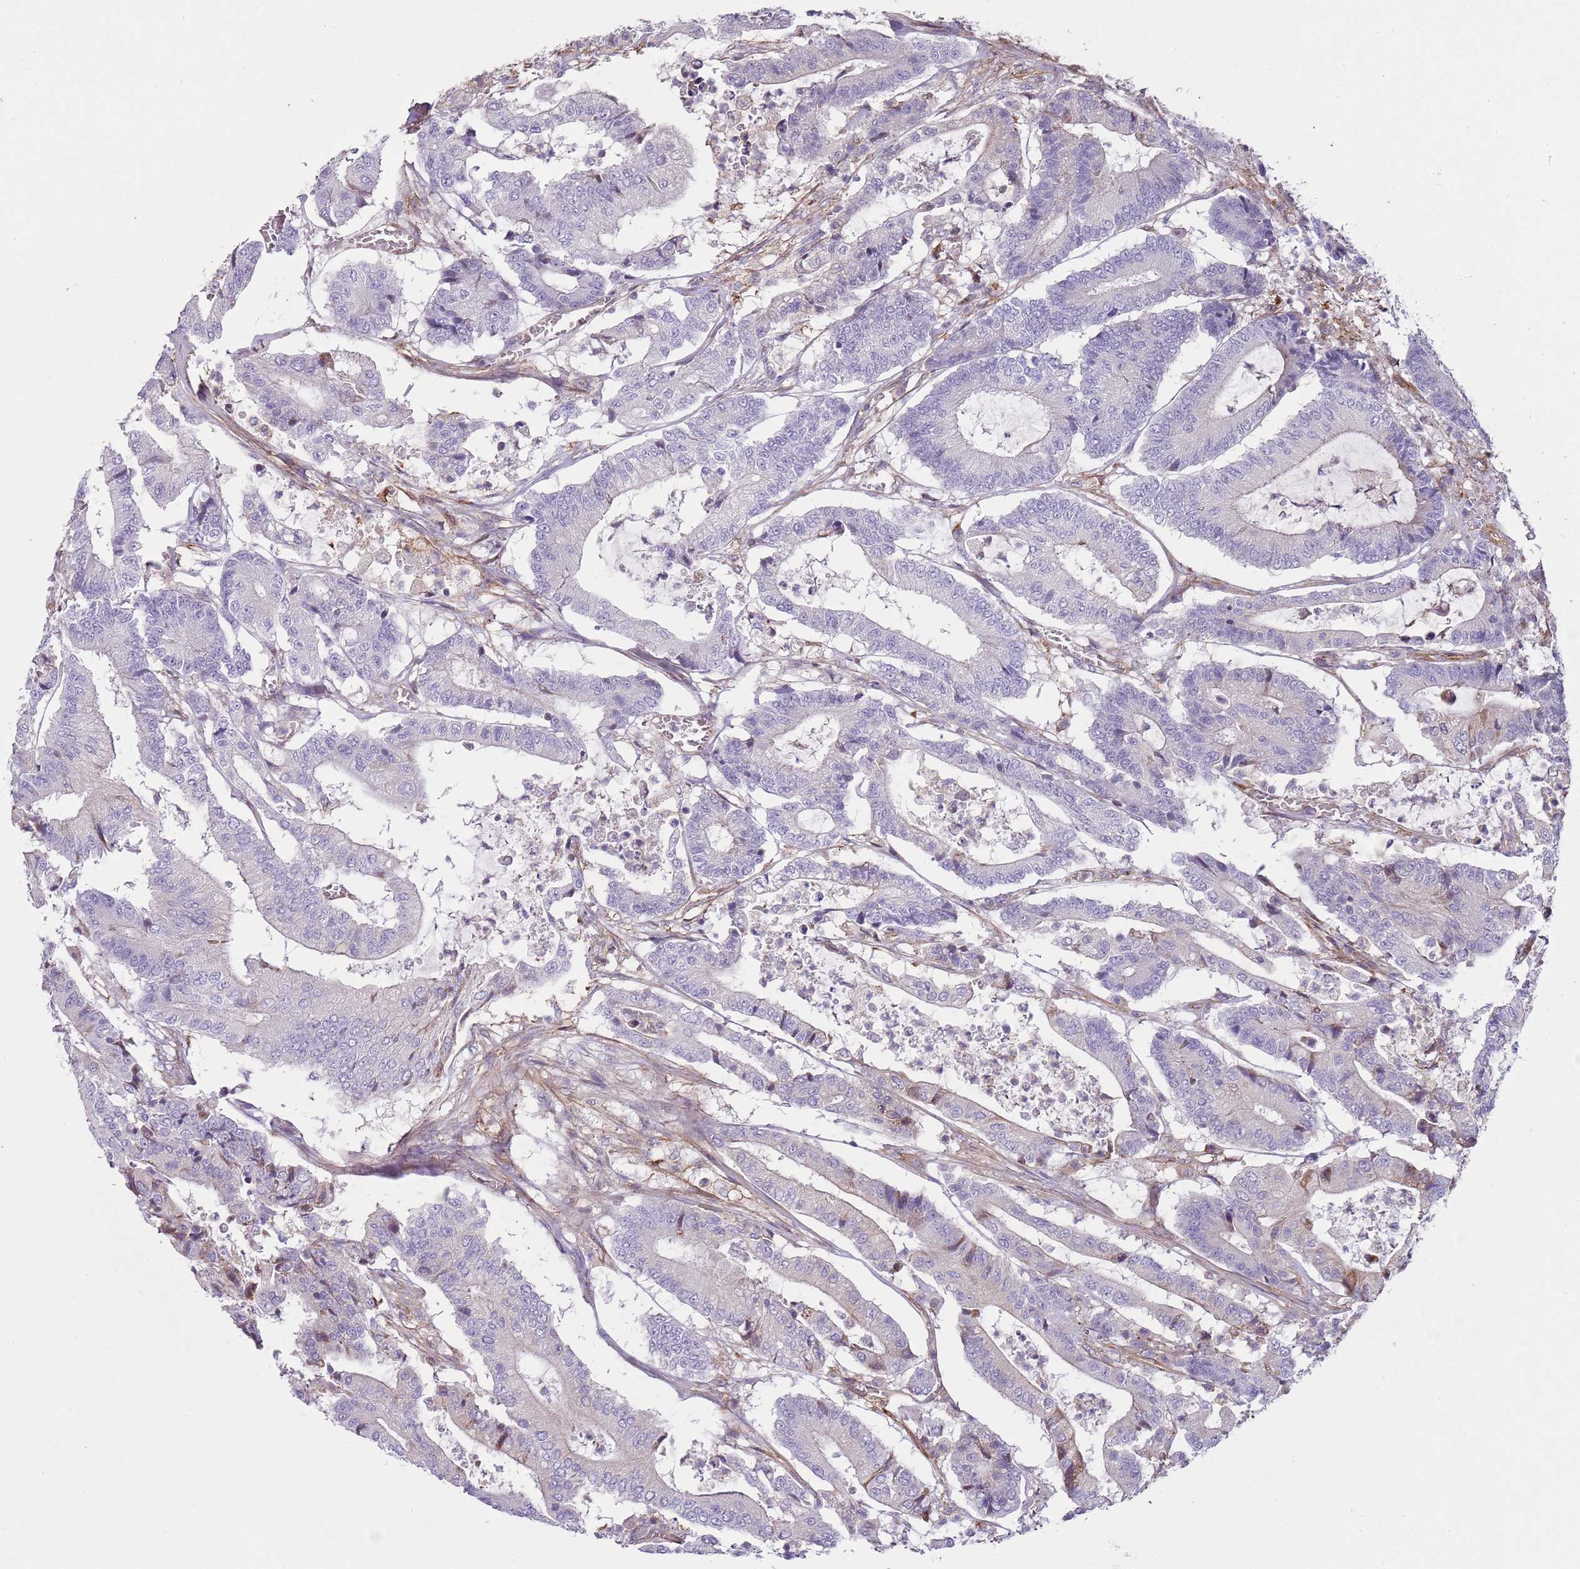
{"staining": {"intensity": "negative", "quantity": "none", "location": "none"}, "tissue": "colorectal cancer", "cell_type": "Tumor cells", "image_type": "cancer", "snomed": [{"axis": "morphology", "description": "Adenocarcinoma, NOS"}, {"axis": "topography", "description": "Colon"}], "caption": "Tumor cells show no significant expression in colorectal cancer.", "gene": "GNAI3", "patient": {"sex": "female", "age": 84}}